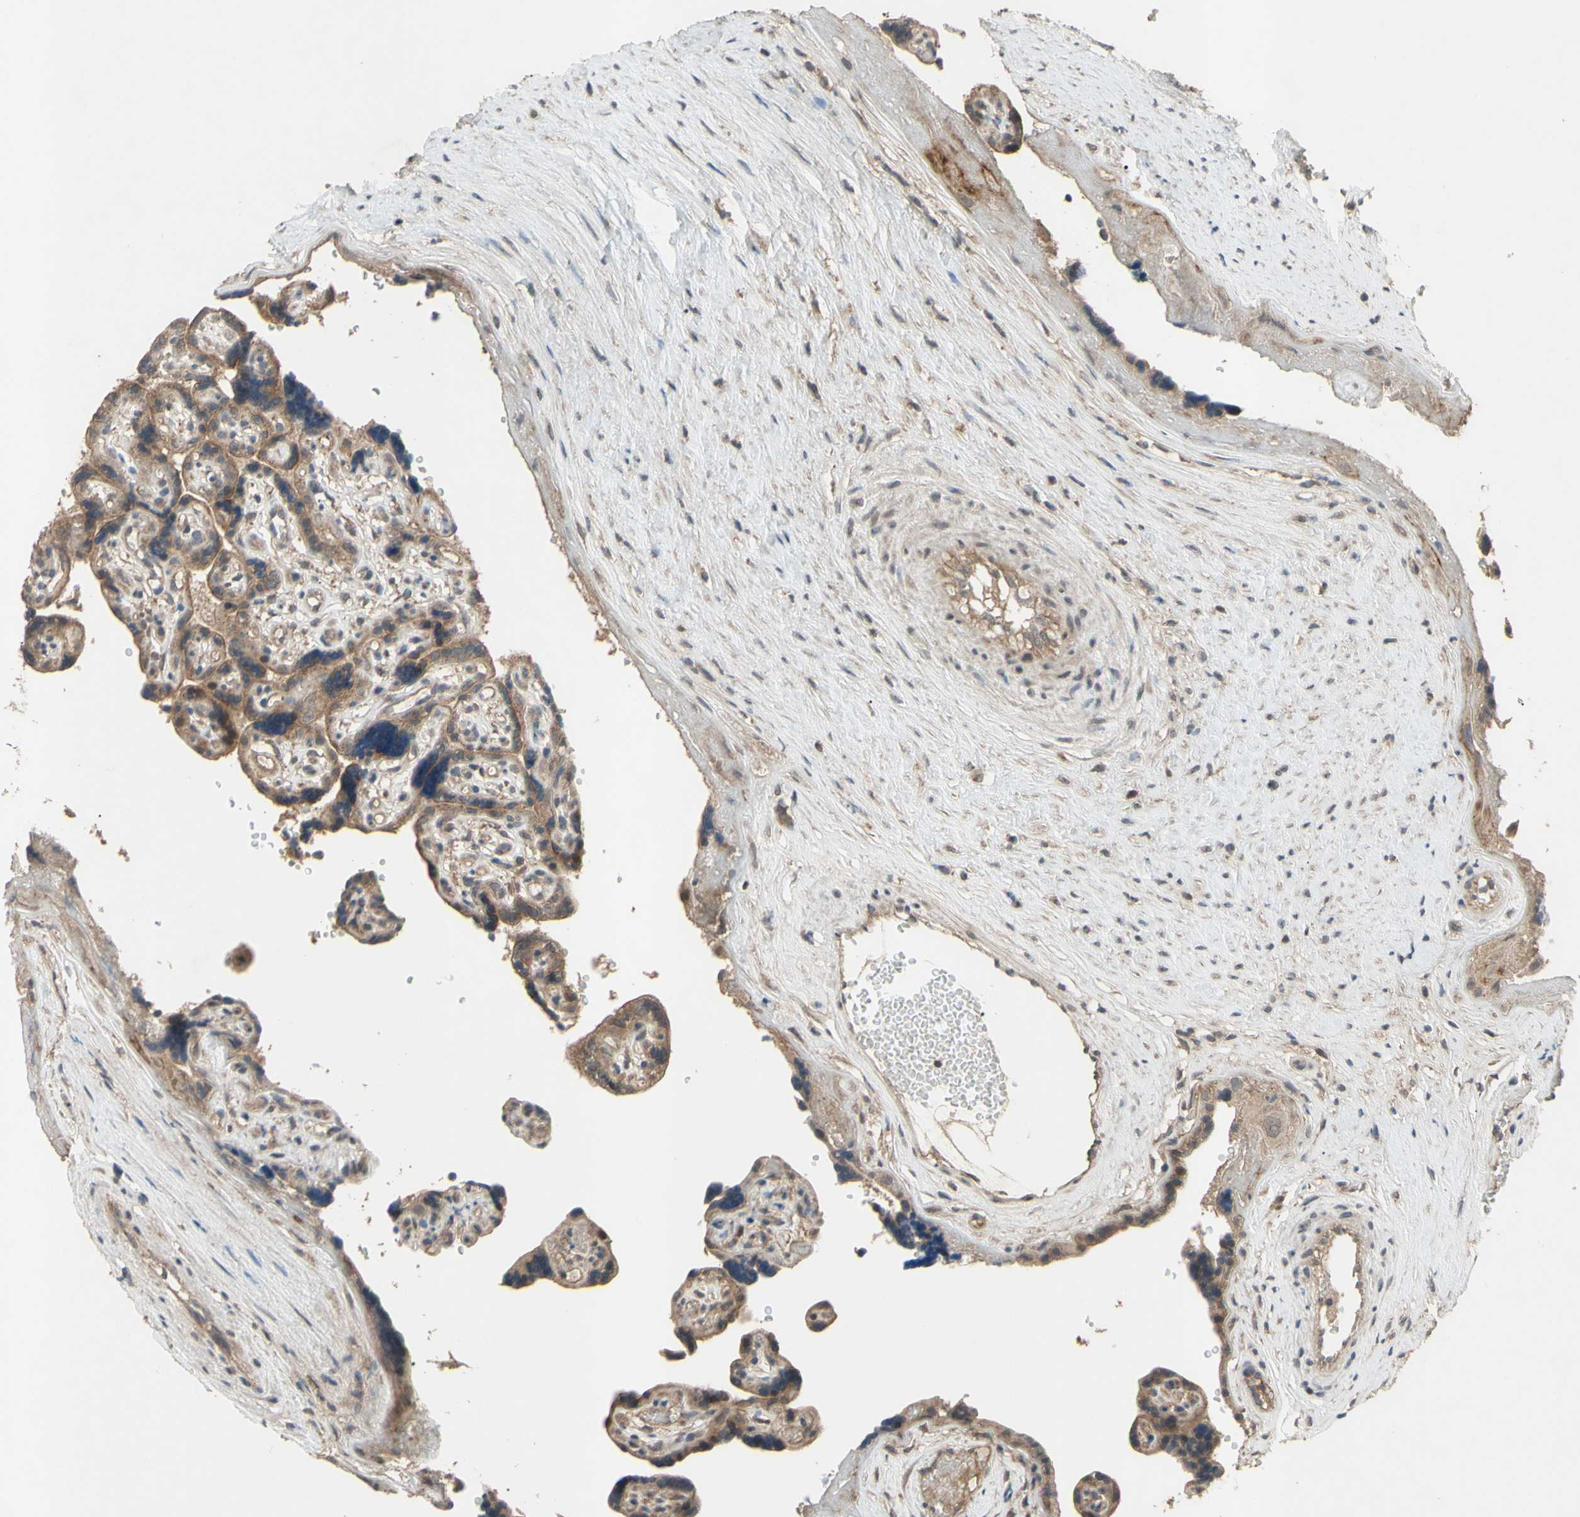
{"staining": {"intensity": "weak", "quantity": ">75%", "location": "cytoplasmic/membranous"}, "tissue": "placenta", "cell_type": "Decidual cells", "image_type": "normal", "snomed": [{"axis": "morphology", "description": "Normal tissue, NOS"}, {"axis": "topography", "description": "Placenta"}], "caption": "This is a histology image of immunohistochemistry (IHC) staining of normal placenta, which shows weak expression in the cytoplasmic/membranous of decidual cells.", "gene": "CD164", "patient": {"sex": "female", "age": 30}}